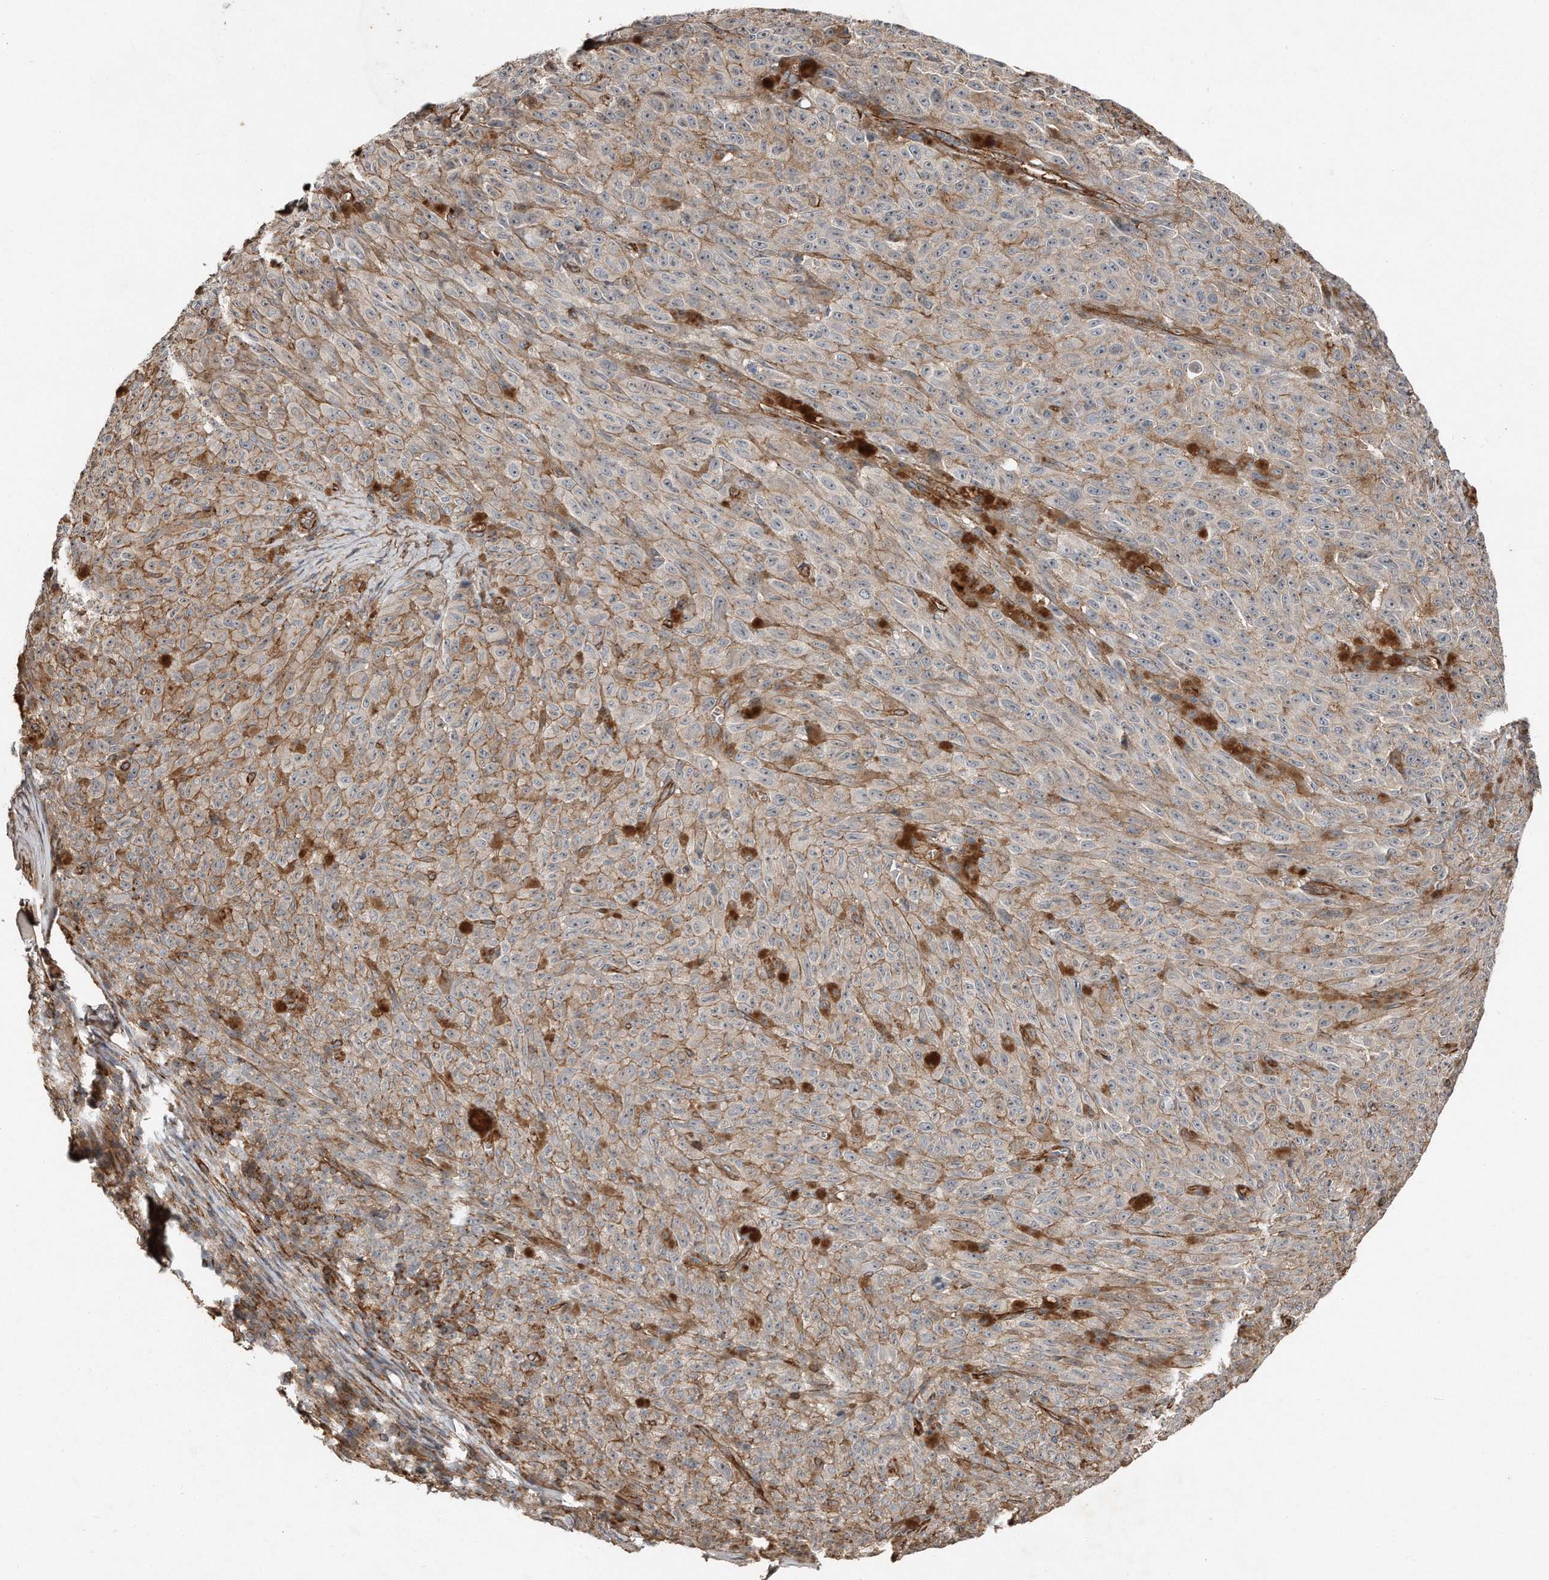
{"staining": {"intensity": "weak", "quantity": "25%-75%", "location": "cytoplasmic/membranous"}, "tissue": "melanoma", "cell_type": "Tumor cells", "image_type": "cancer", "snomed": [{"axis": "morphology", "description": "Malignant melanoma, NOS"}, {"axis": "topography", "description": "Skin"}], "caption": "This is a photomicrograph of IHC staining of malignant melanoma, which shows weak staining in the cytoplasmic/membranous of tumor cells.", "gene": "SNAP47", "patient": {"sex": "female", "age": 82}}